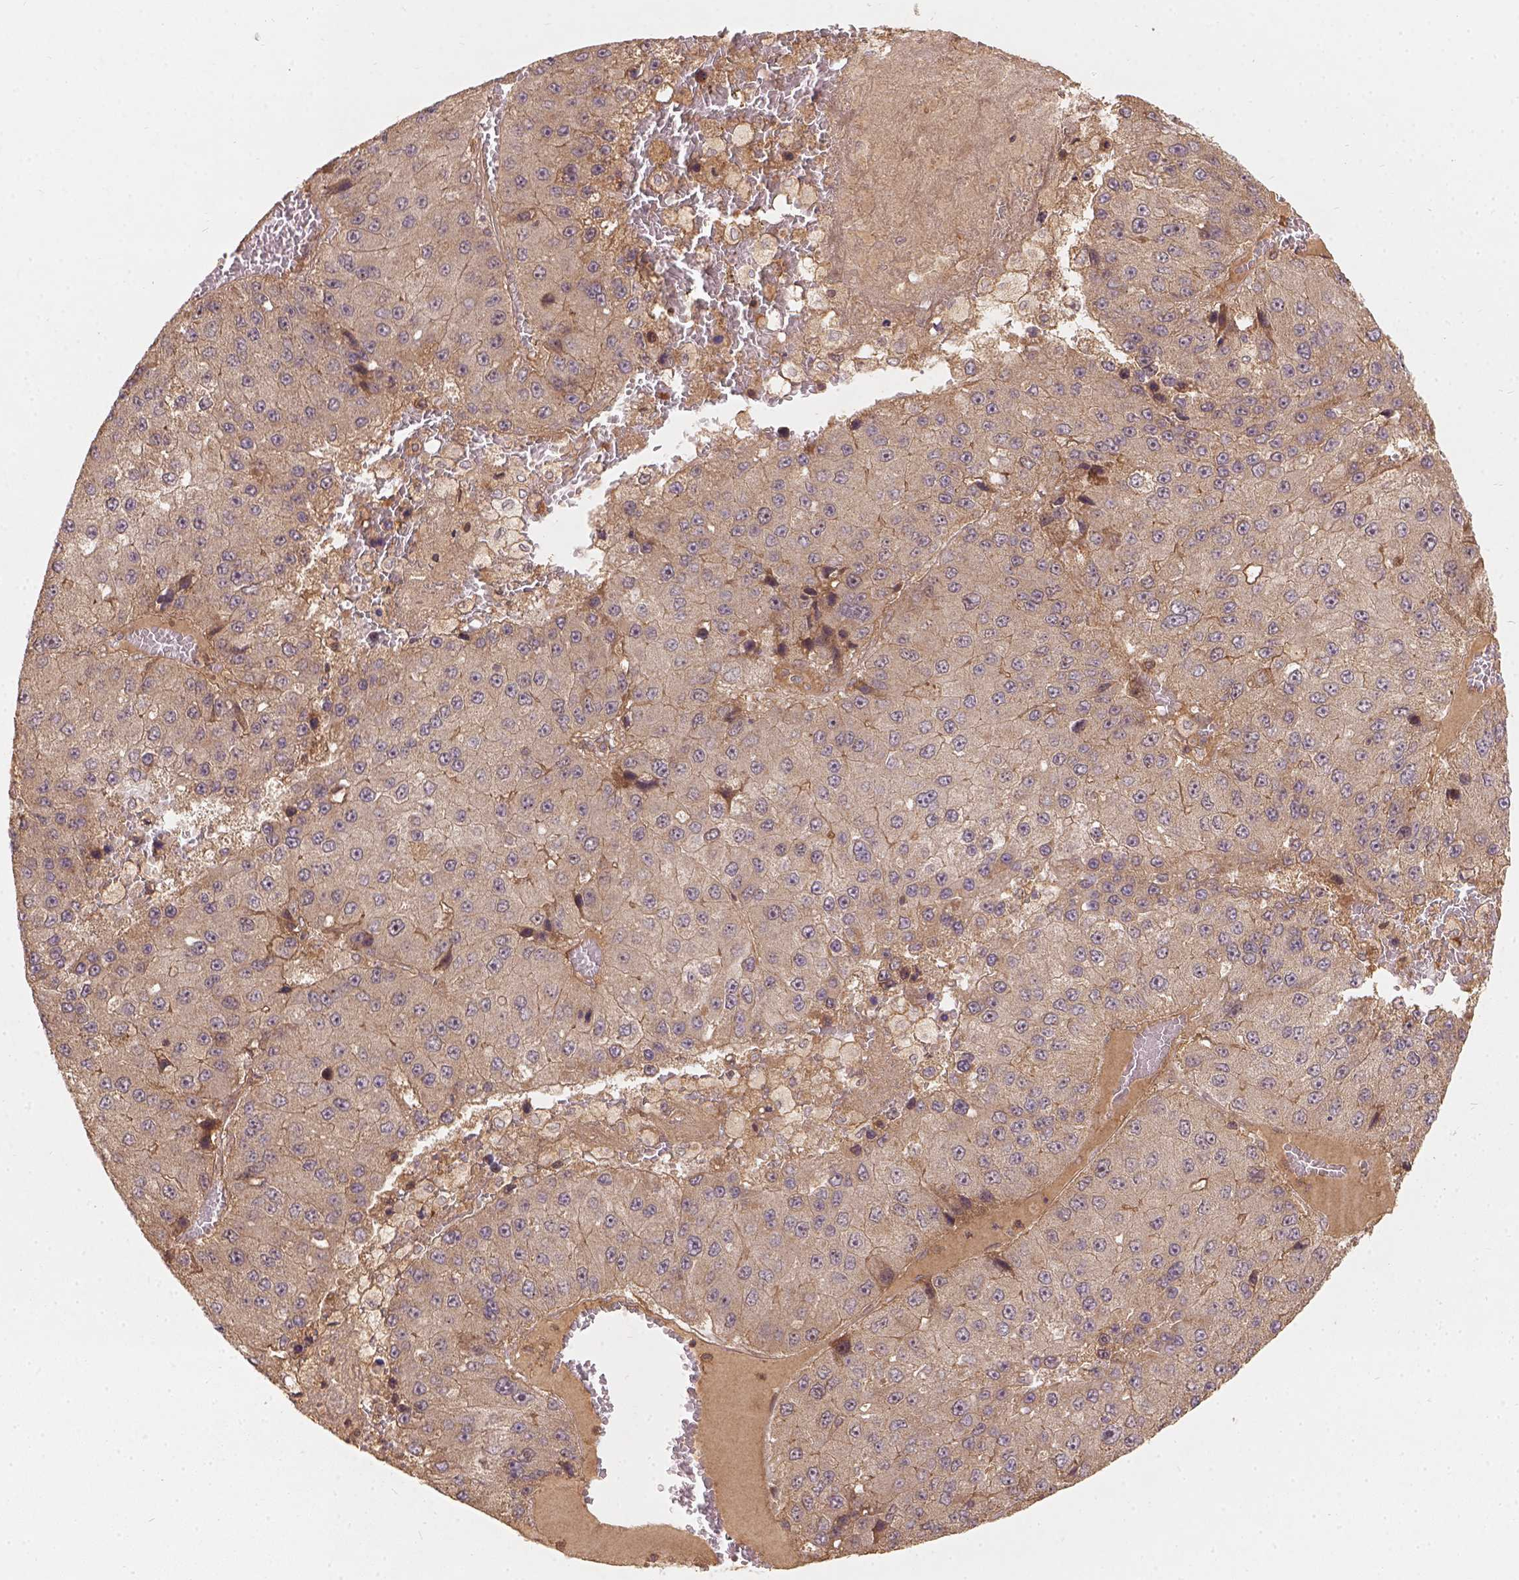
{"staining": {"intensity": "weak", "quantity": ">75%", "location": "cytoplasmic/membranous"}, "tissue": "liver cancer", "cell_type": "Tumor cells", "image_type": "cancer", "snomed": [{"axis": "morphology", "description": "Carcinoma, Hepatocellular, NOS"}, {"axis": "topography", "description": "Liver"}], "caption": "Immunohistochemical staining of human liver hepatocellular carcinoma reveals low levels of weak cytoplasmic/membranous staining in approximately >75% of tumor cells.", "gene": "XPR1", "patient": {"sex": "female", "age": 73}}